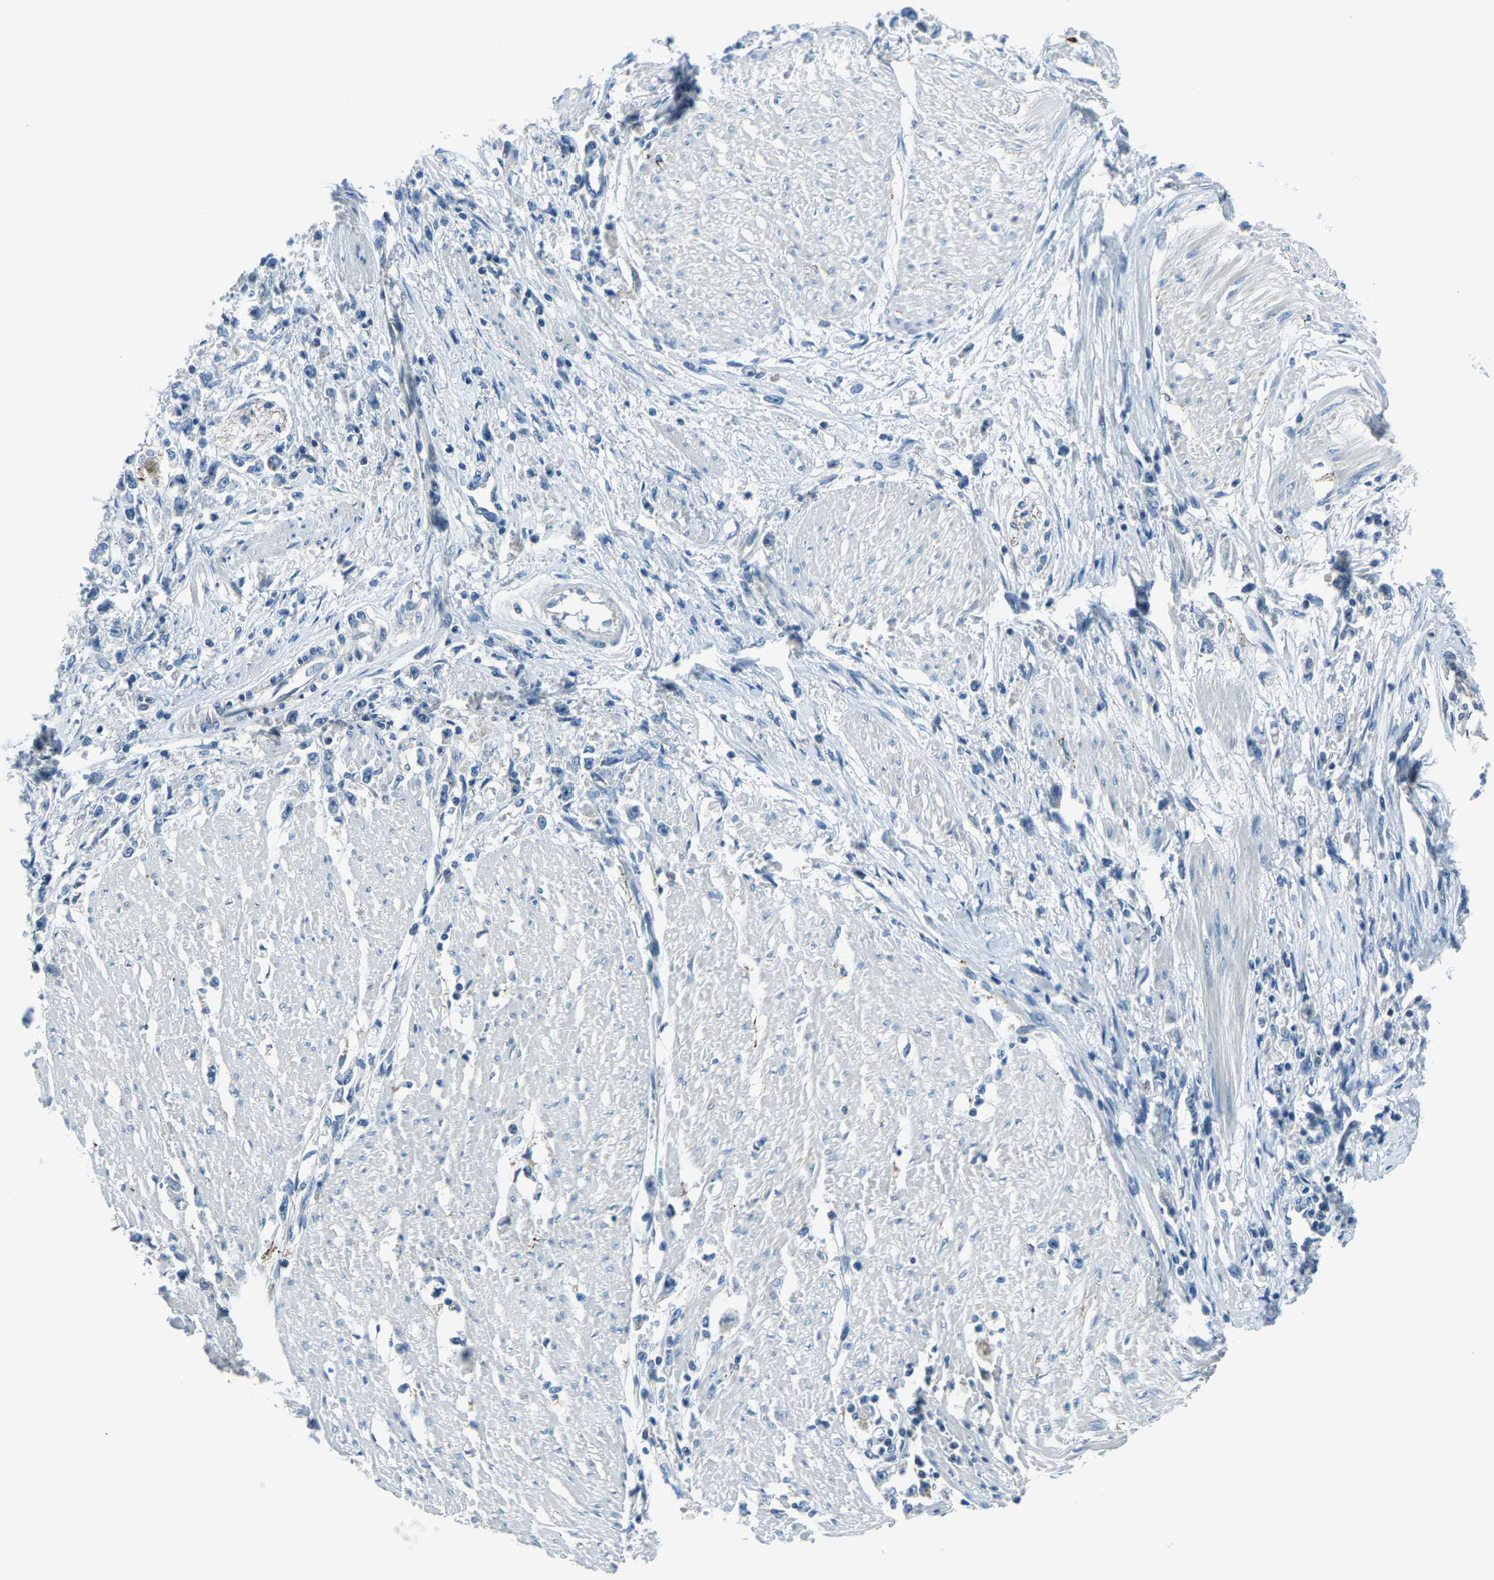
{"staining": {"intensity": "negative", "quantity": "none", "location": "none"}, "tissue": "stomach cancer", "cell_type": "Tumor cells", "image_type": "cancer", "snomed": [{"axis": "morphology", "description": "Adenocarcinoma, NOS"}, {"axis": "topography", "description": "Stomach"}], "caption": "A photomicrograph of stomach adenocarcinoma stained for a protein shows no brown staining in tumor cells. The staining was performed using DAB (3,3'-diaminobenzidine) to visualize the protein expression in brown, while the nuclei were stained in blue with hematoxylin (Magnification: 20x).", "gene": "RRP1", "patient": {"sex": "female", "age": 59}}